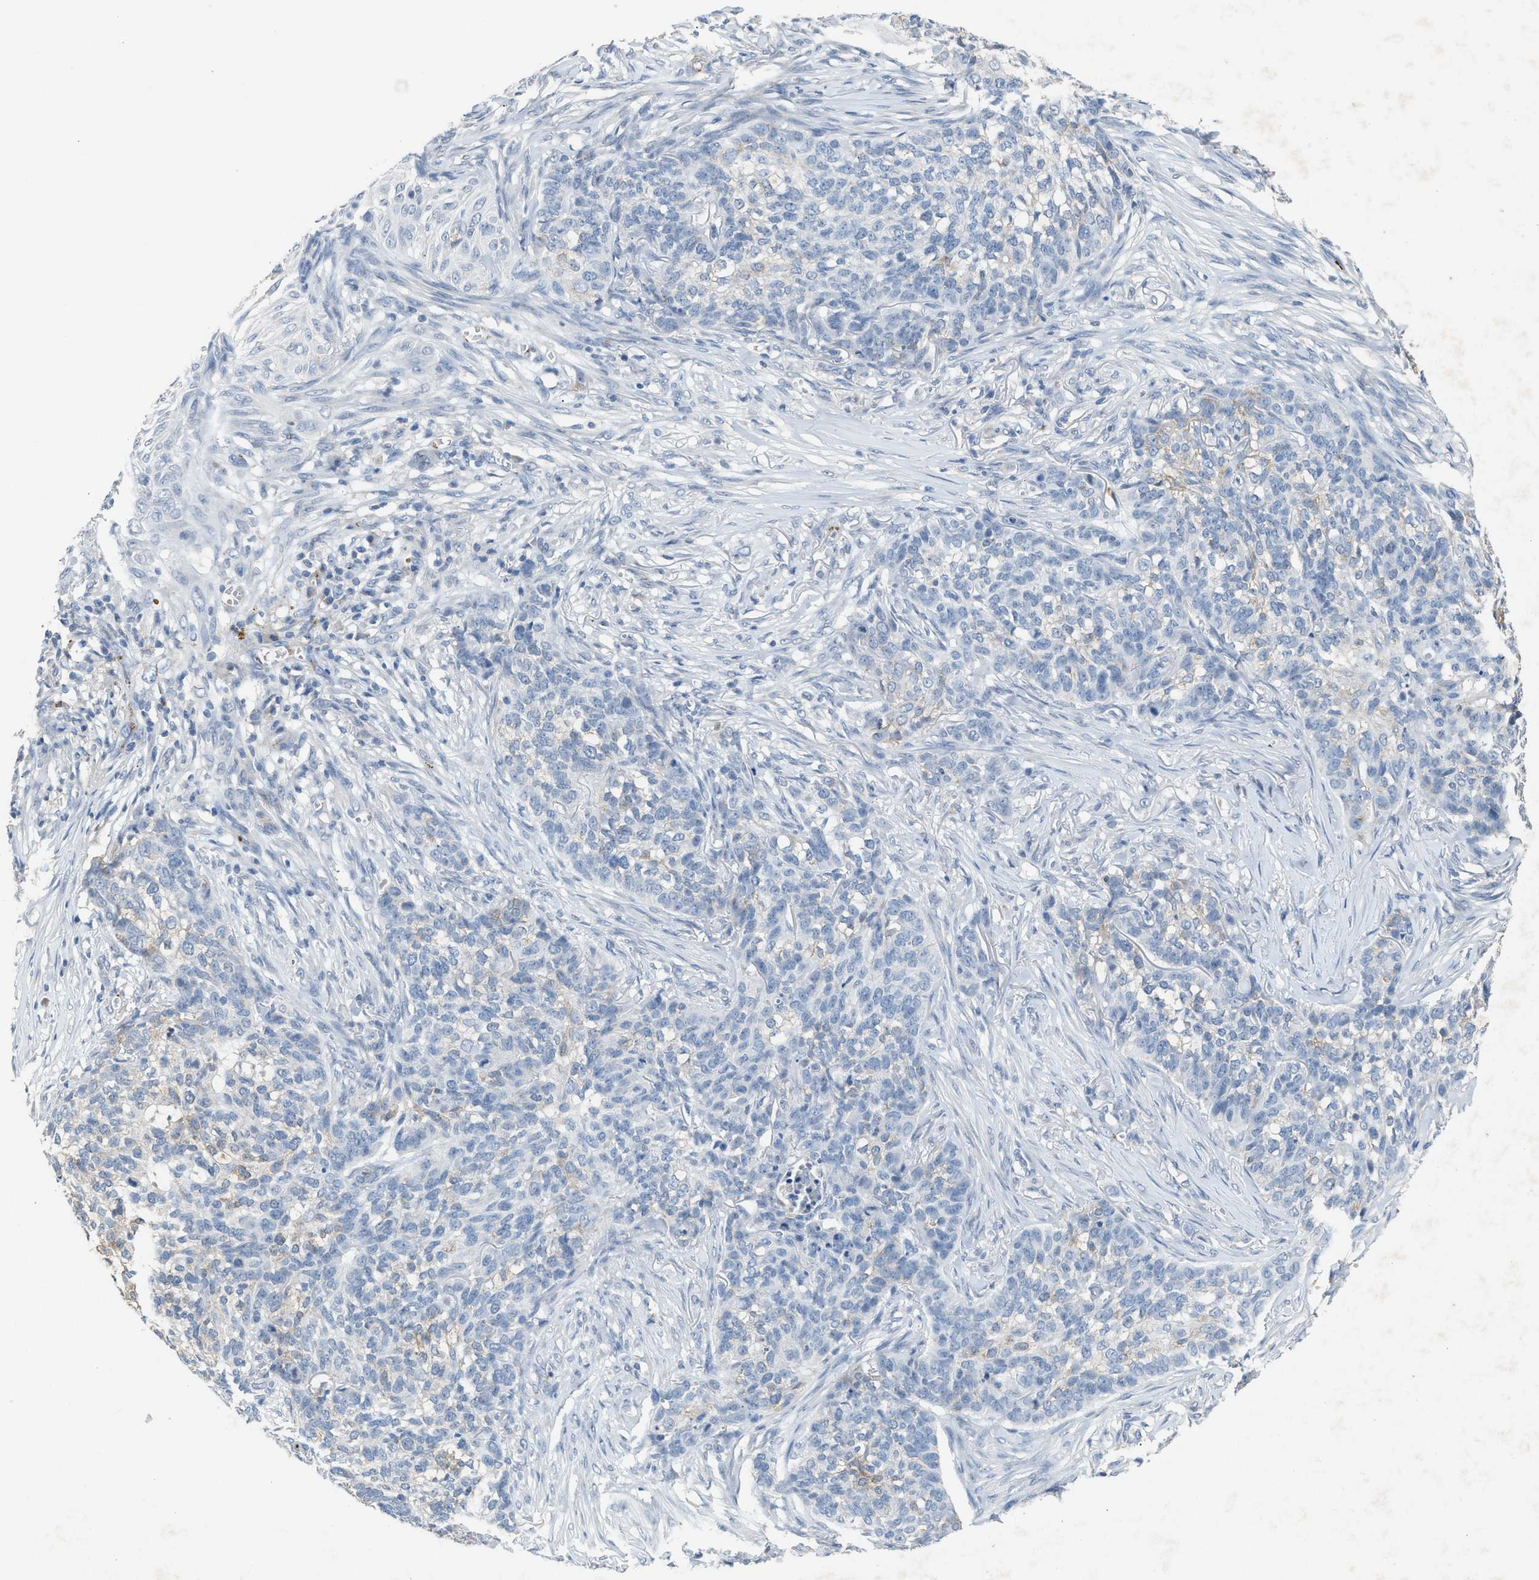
{"staining": {"intensity": "negative", "quantity": "none", "location": "none"}, "tissue": "skin cancer", "cell_type": "Tumor cells", "image_type": "cancer", "snomed": [{"axis": "morphology", "description": "Basal cell carcinoma"}, {"axis": "topography", "description": "Skin"}], "caption": "High magnification brightfield microscopy of skin cancer (basal cell carcinoma) stained with DAB (3,3'-diaminobenzidine) (brown) and counterstained with hematoxylin (blue): tumor cells show no significant positivity.", "gene": "SLC5A5", "patient": {"sex": "male", "age": 85}}